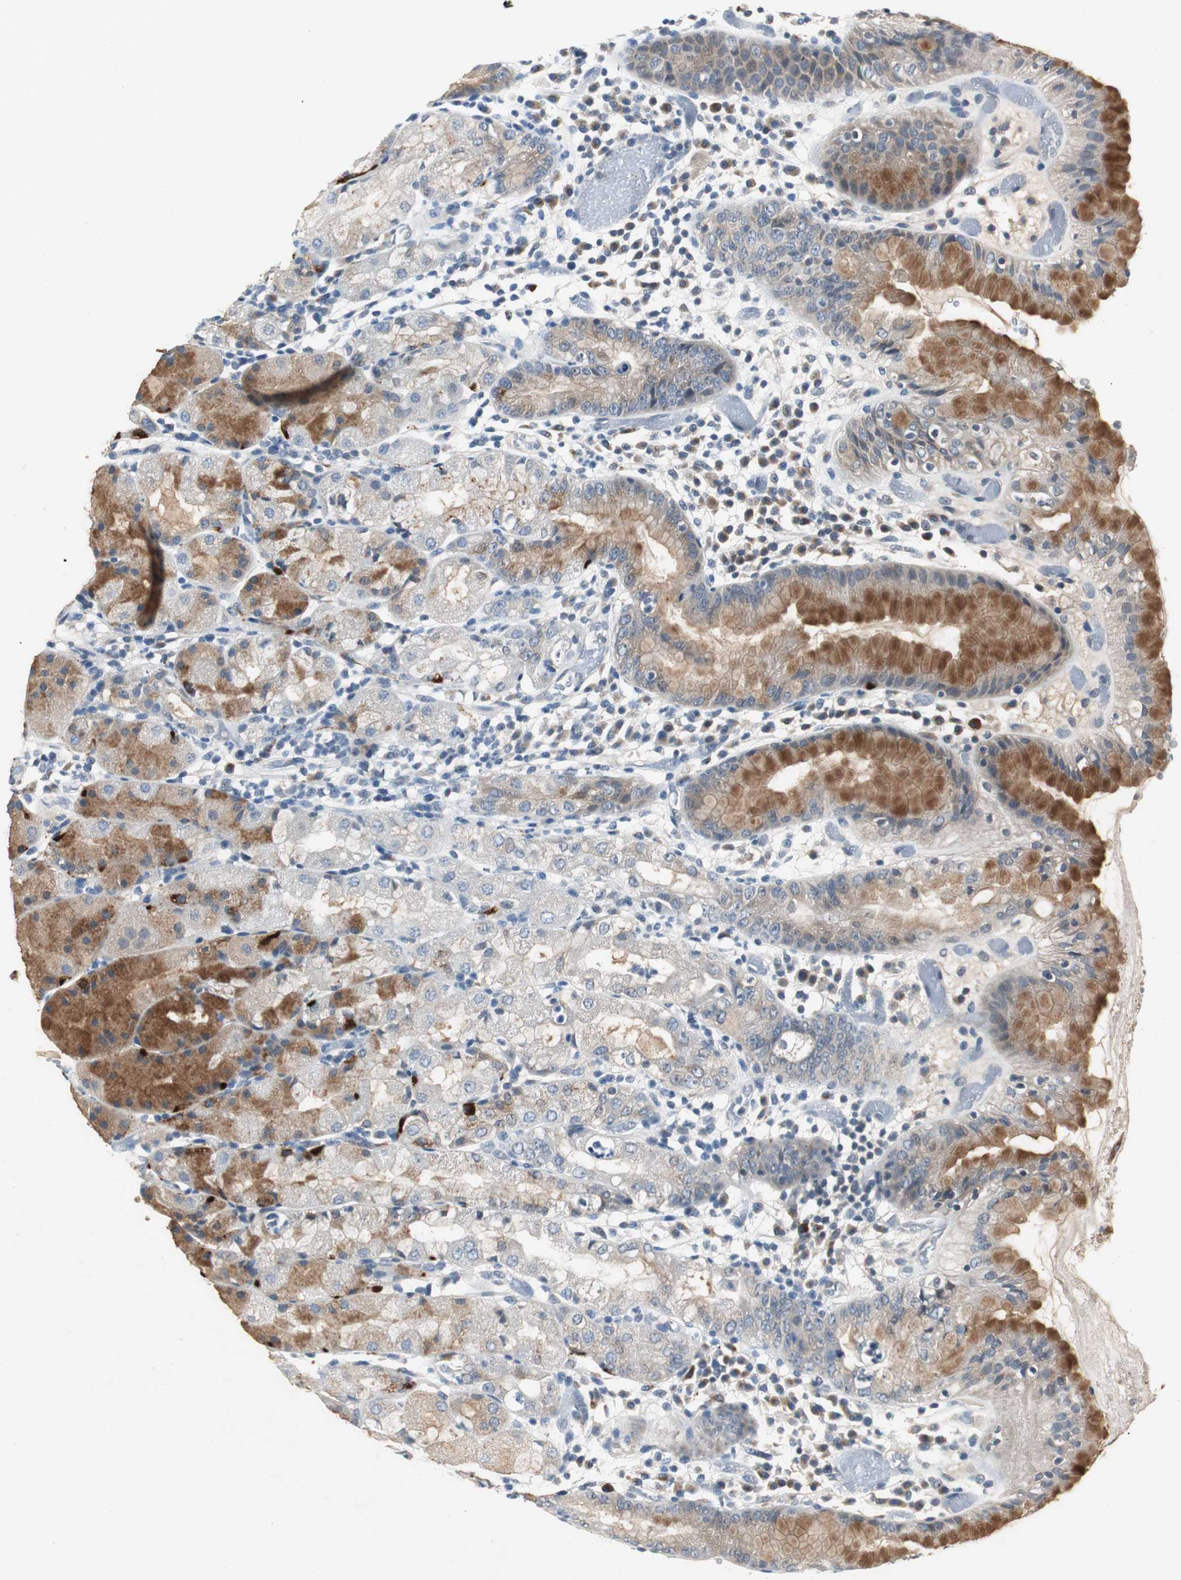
{"staining": {"intensity": "moderate", "quantity": "25%-75%", "location": "cytoplasmic/membranous"}, "tissue": "stomach", "cell_type": "Glandular cells", "image_type": "normal", "snomed": [{"axis": "morphology", "description": "Normal tissue, NOS"}, {"axis": "topography", "description": "Stomach"}, {"axis": "topography", "description": "Stomach, lower"}], "caption": "Immunohistochemistry (DAB (3,3'-diaminobenzidine)) staining of normal human stomach exhibits moderate cytoplasmic/membranous protein expression in approximately 25%-75% of glandular cells. (Brightfield microscopy of DAB IHC at high magnification).", "gene": "PTPRN2", "patient": {"sex": "female", "age": 75}}